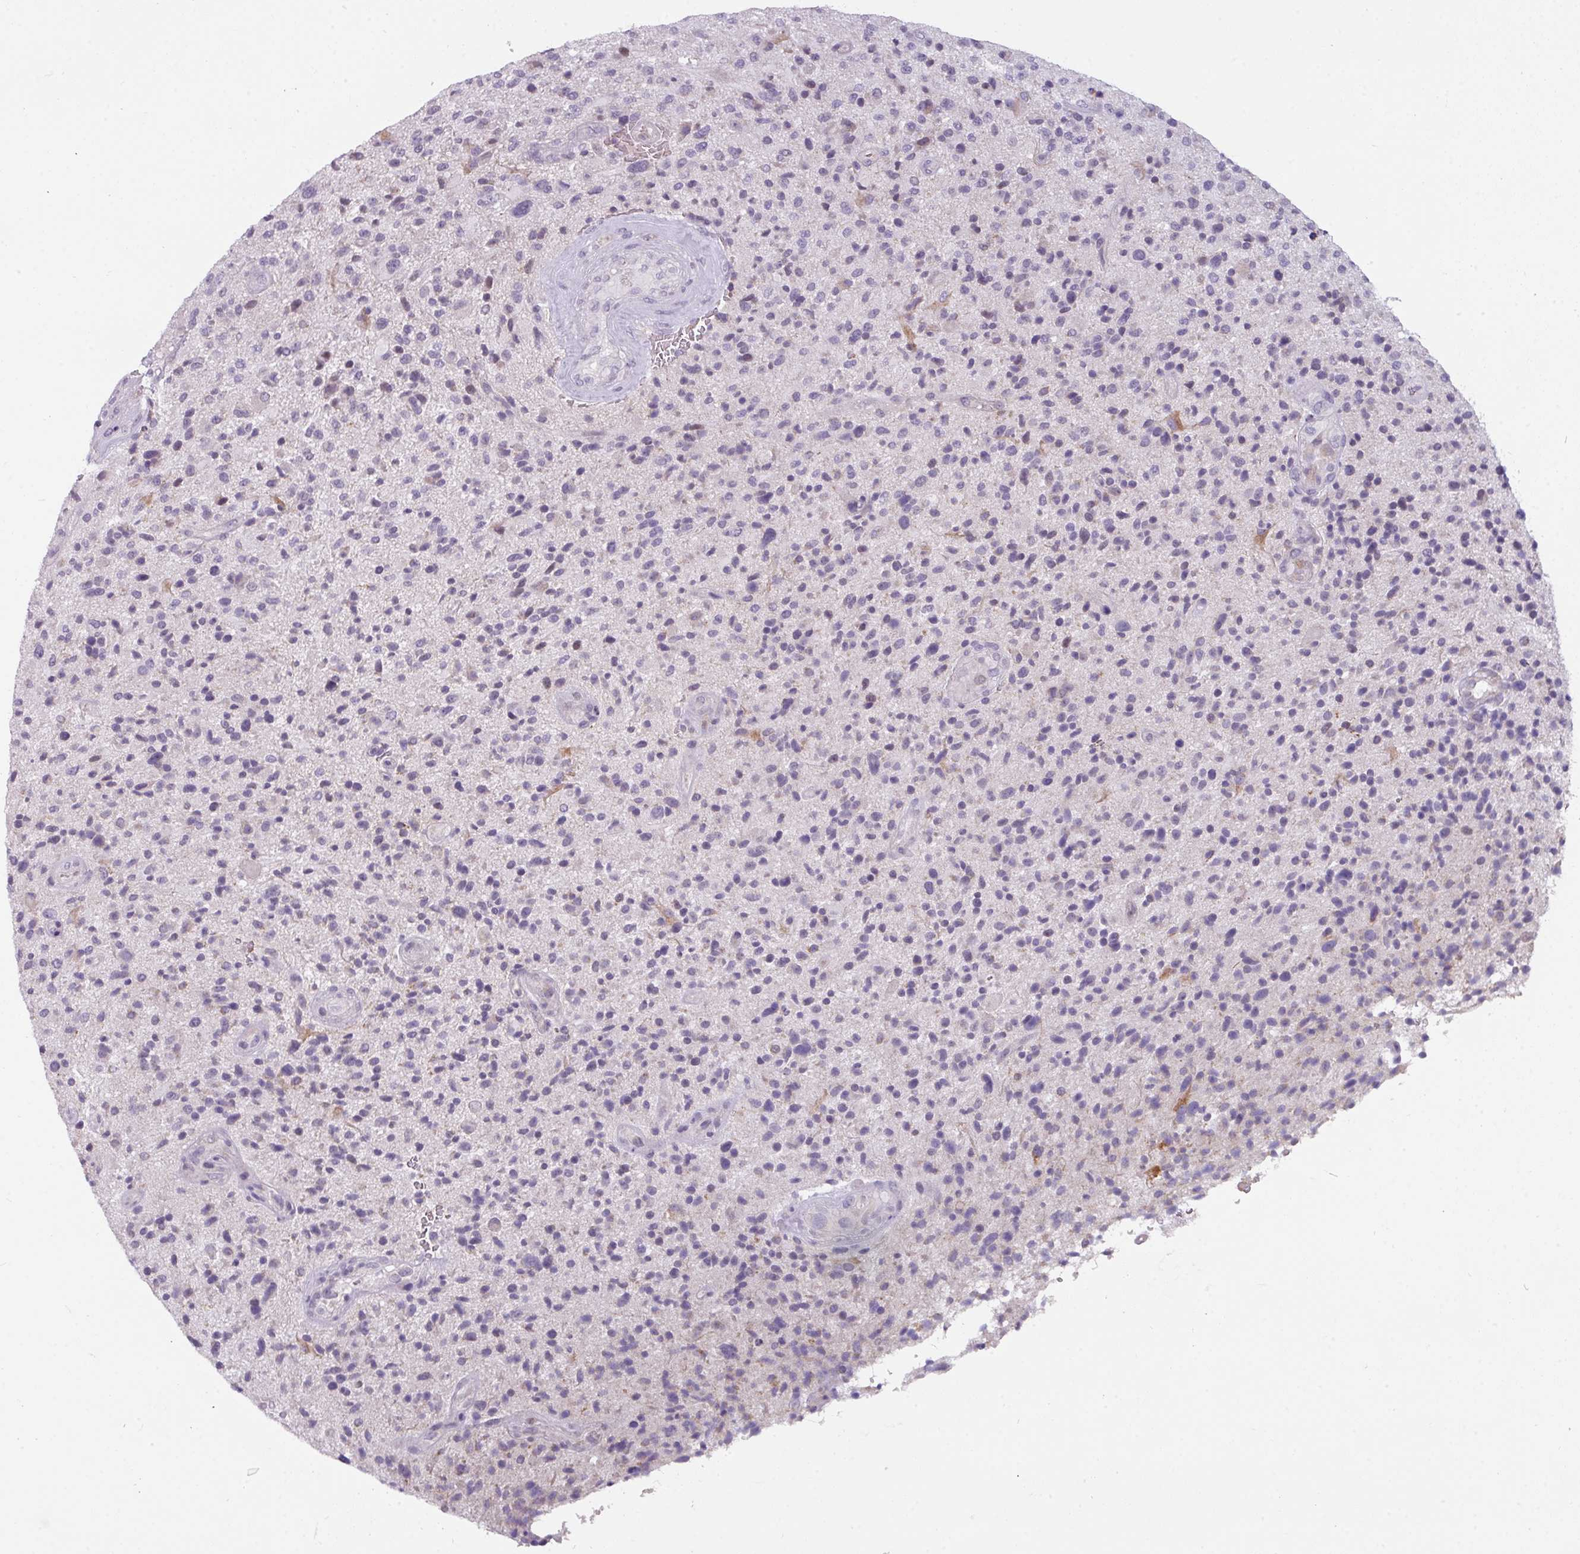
{"staining": {"intensity": "negative", "quantity": "none", "location": "none"}, "tissue": "glioma", "cell_type": "Tumor cells", "image_type": "cancer", "snomed": [{"axis": "morphology", "description": "Glioma, malignant, High grade"}, {"axis": "topography", "description": "Brain"}], "caption": "Immunohistochemistry (IHC) histopathology image of neoplastic tissue: high-grade glioma (malignant) stained with DAB (3,3'-diaminobenzidine) demonstrates no significant protein expression in tumor cells.", "gene": "C2orf68", "patient": {"sex": "male", "age": 47}}